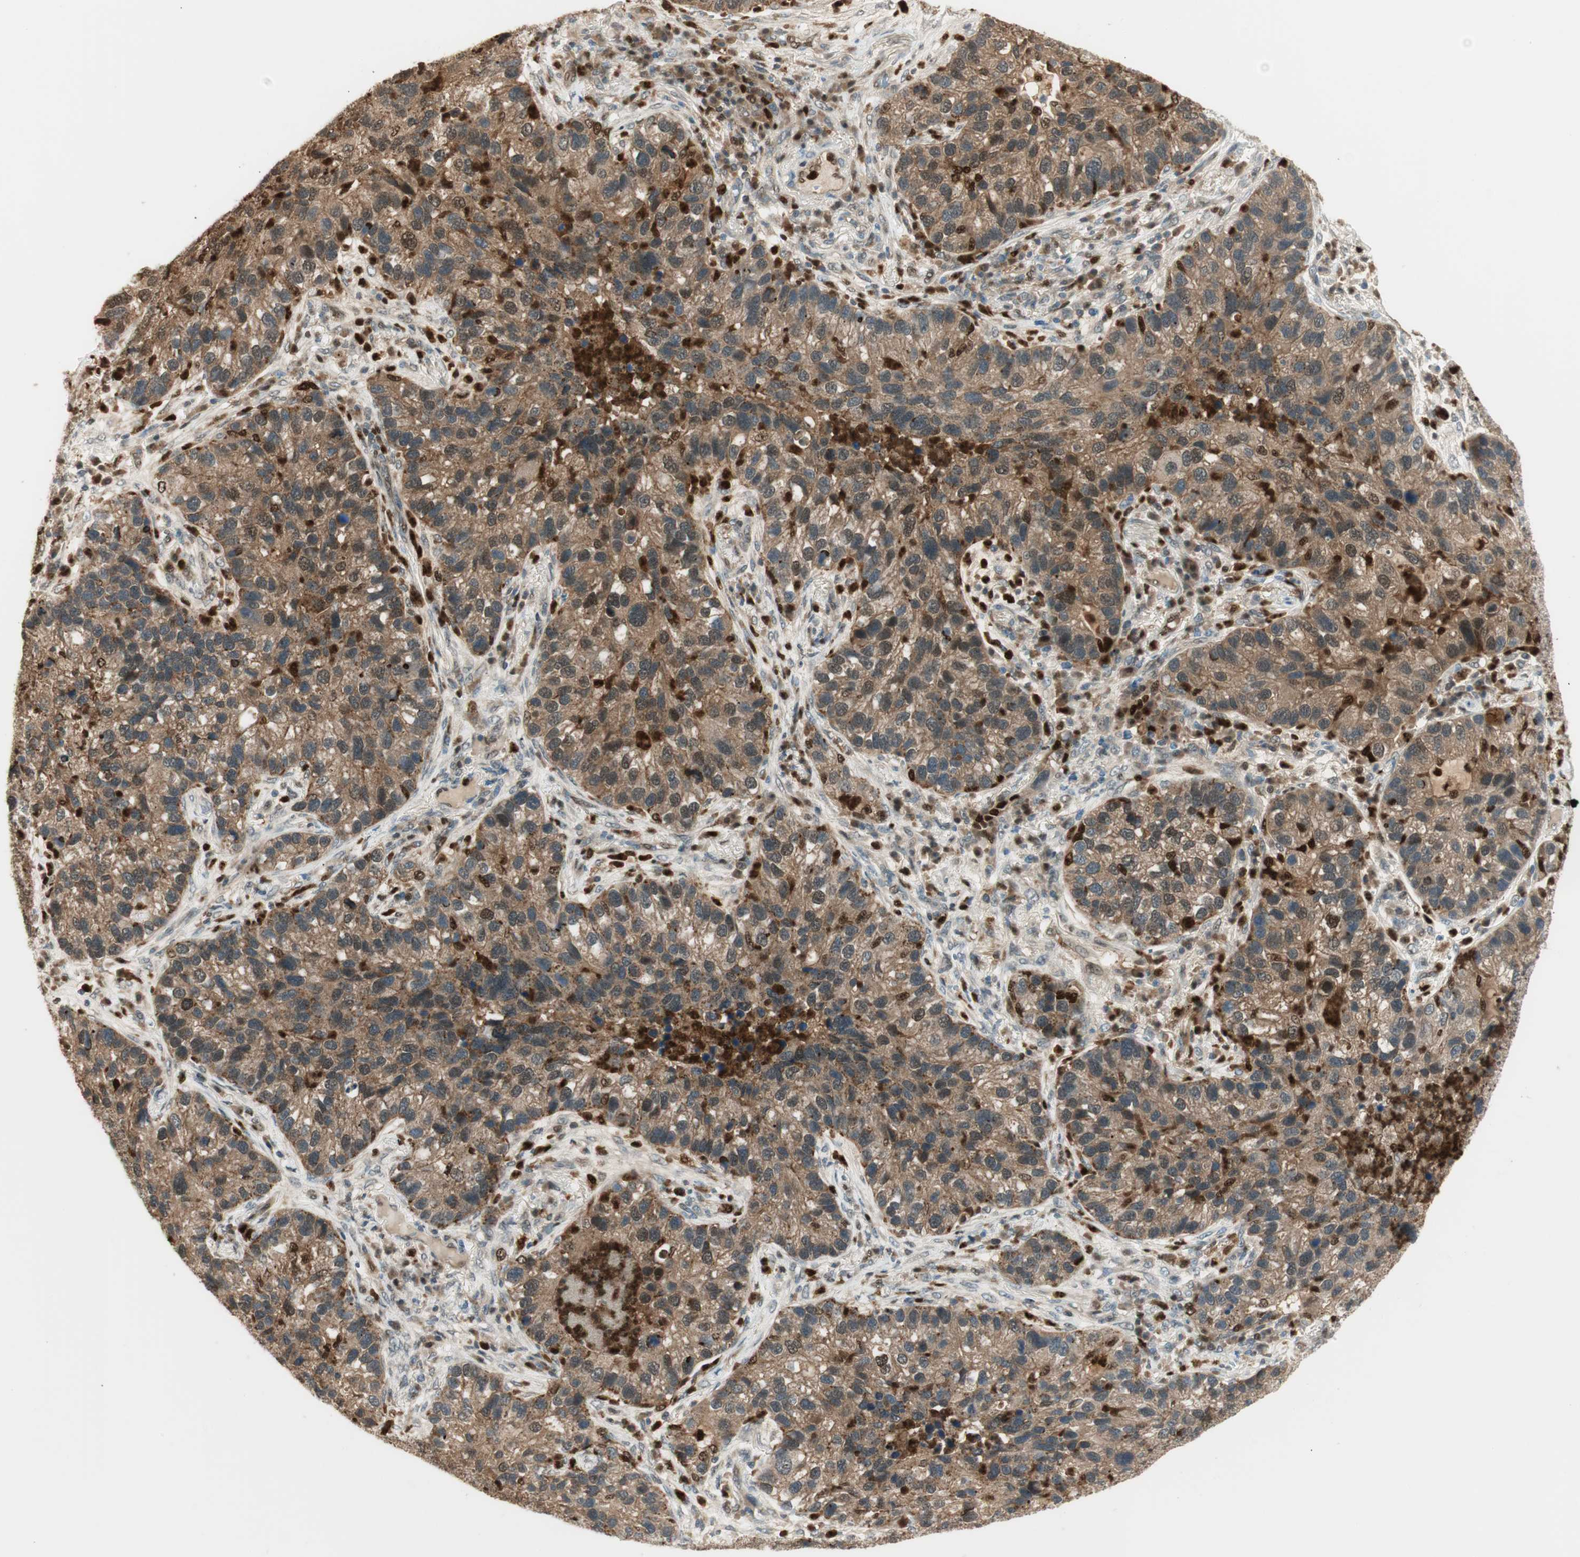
{"staining": {"intensity": "moderate", "quantity": ">75%", "location": "cytoplasmic/membranous,nuclear"}, "tissue": "lung cancer", "cell_type": "Tumor cells", "image_type": "cancer", "snomed": [{"axis": "morphology", "description": "Normal tissue, NOS"}, {"axis": "morphology", "description": "Adenocarcinoma, NOS"}, {"axis": "topography", "description": "Bronchus"}, {"axis": "topography", "description": "Lung"}], "caption": "This micrograph demonstrates immunohistochemistry staining of adenocarcinoma (lung), with medium moderate cytoplasmic/membranous and nuclear expression in approximately >75% of tumor cells.", "gene": "LTA4H", "patient": {"sex": "male", "age": 54}}